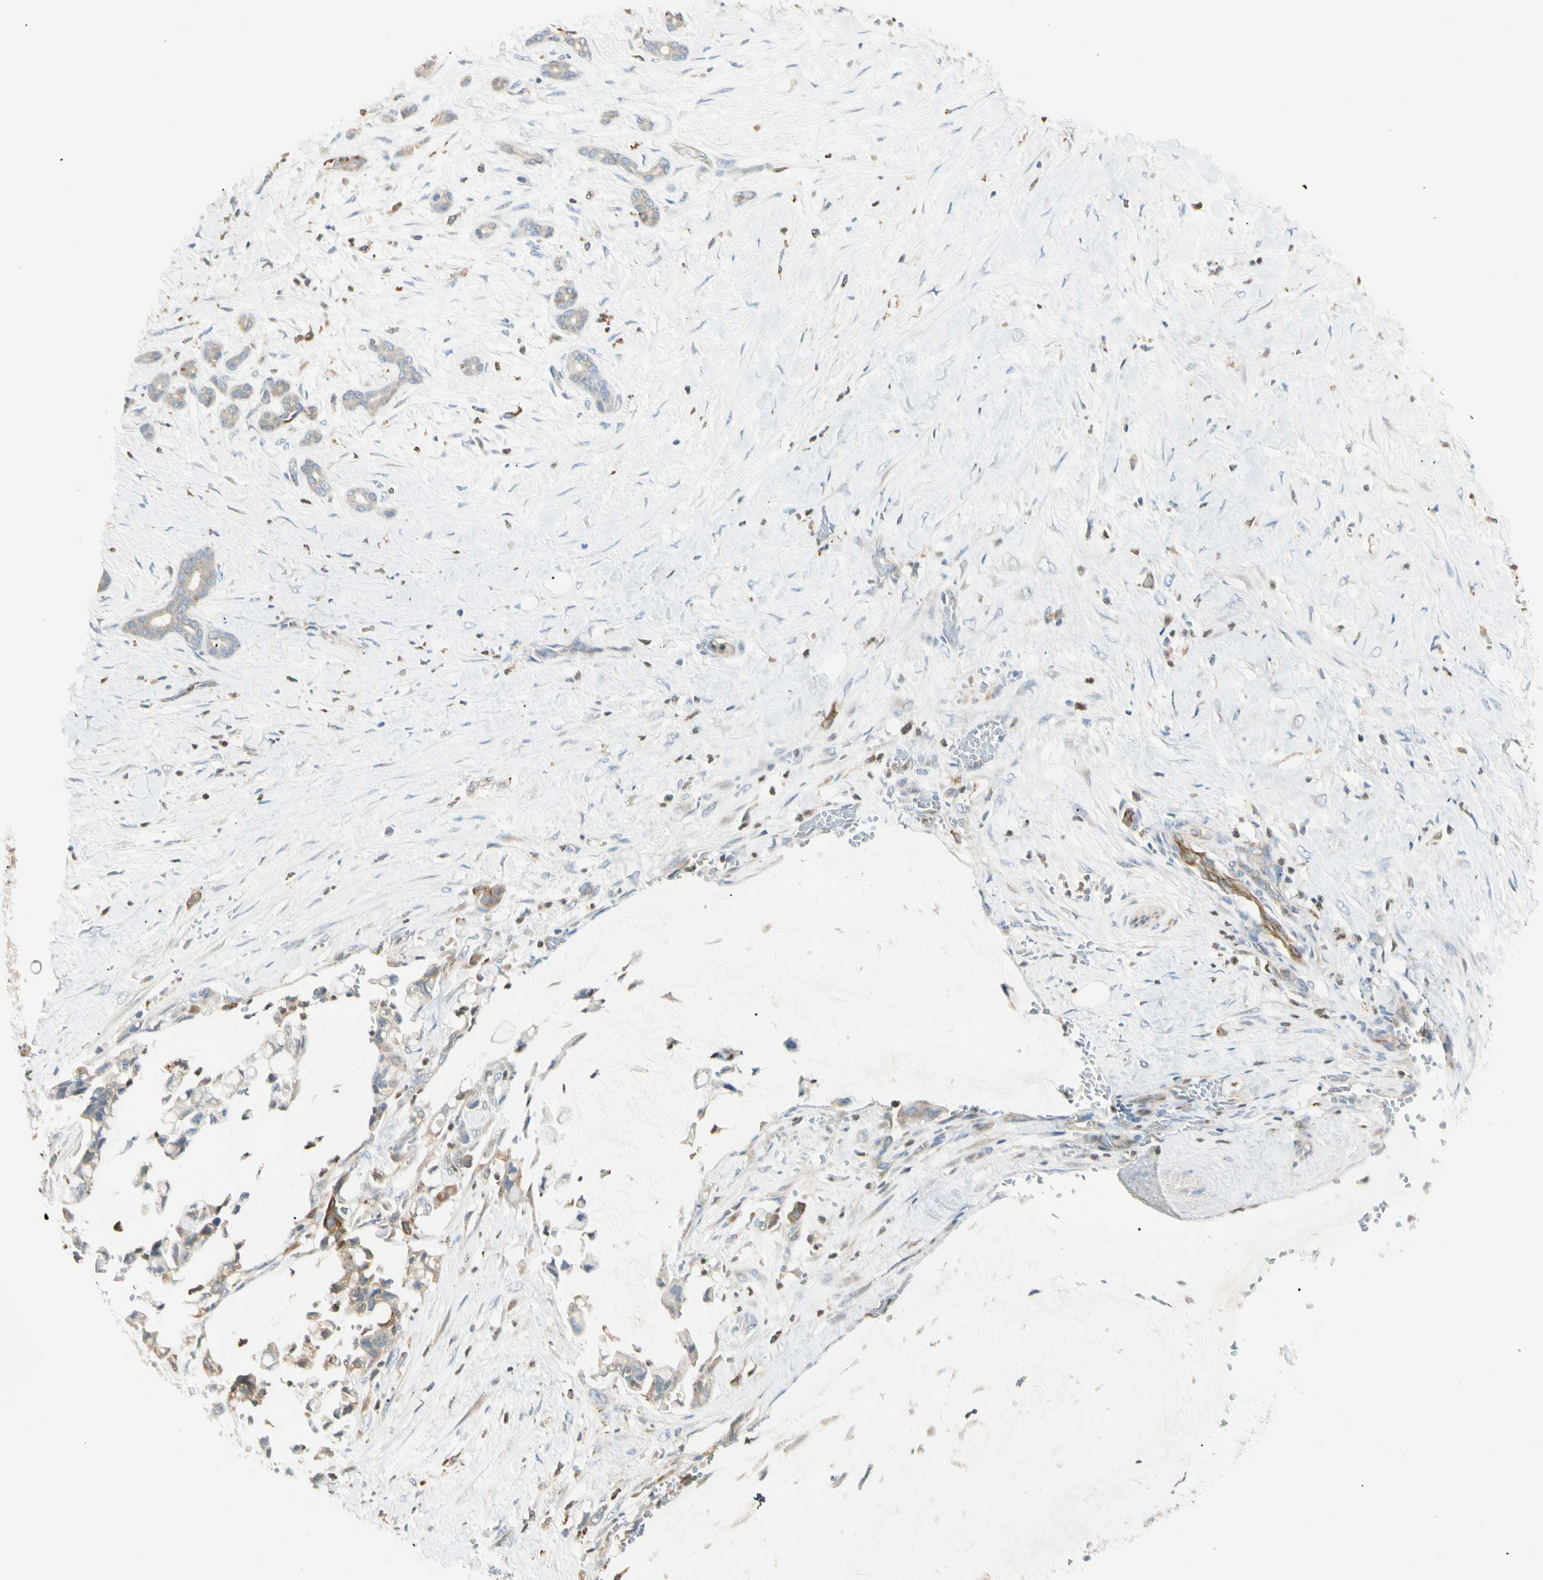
{"staining": {"intensity": "weak", "quantity": "25%-75%", "location": "cytoplasmic/membranous"}, "tissue": "pancreatic cancer", "cell_type": "Tumor cells", "image_type": "cancer", "snomed": [{"axis": "morphology", "description": "Adenocarcinoma, NOS"}, {"axis": "topography", "description": "Pancreas"}], "caption": "Pancreatic adenocarcinoma stained with a brown dye exhibits weak cytoplasmic/membranous positive positivity in approximately 25%-75% of tumor cells.", "gene": "LPCAT2", "patient": {"sex": "male", "age": 41}}